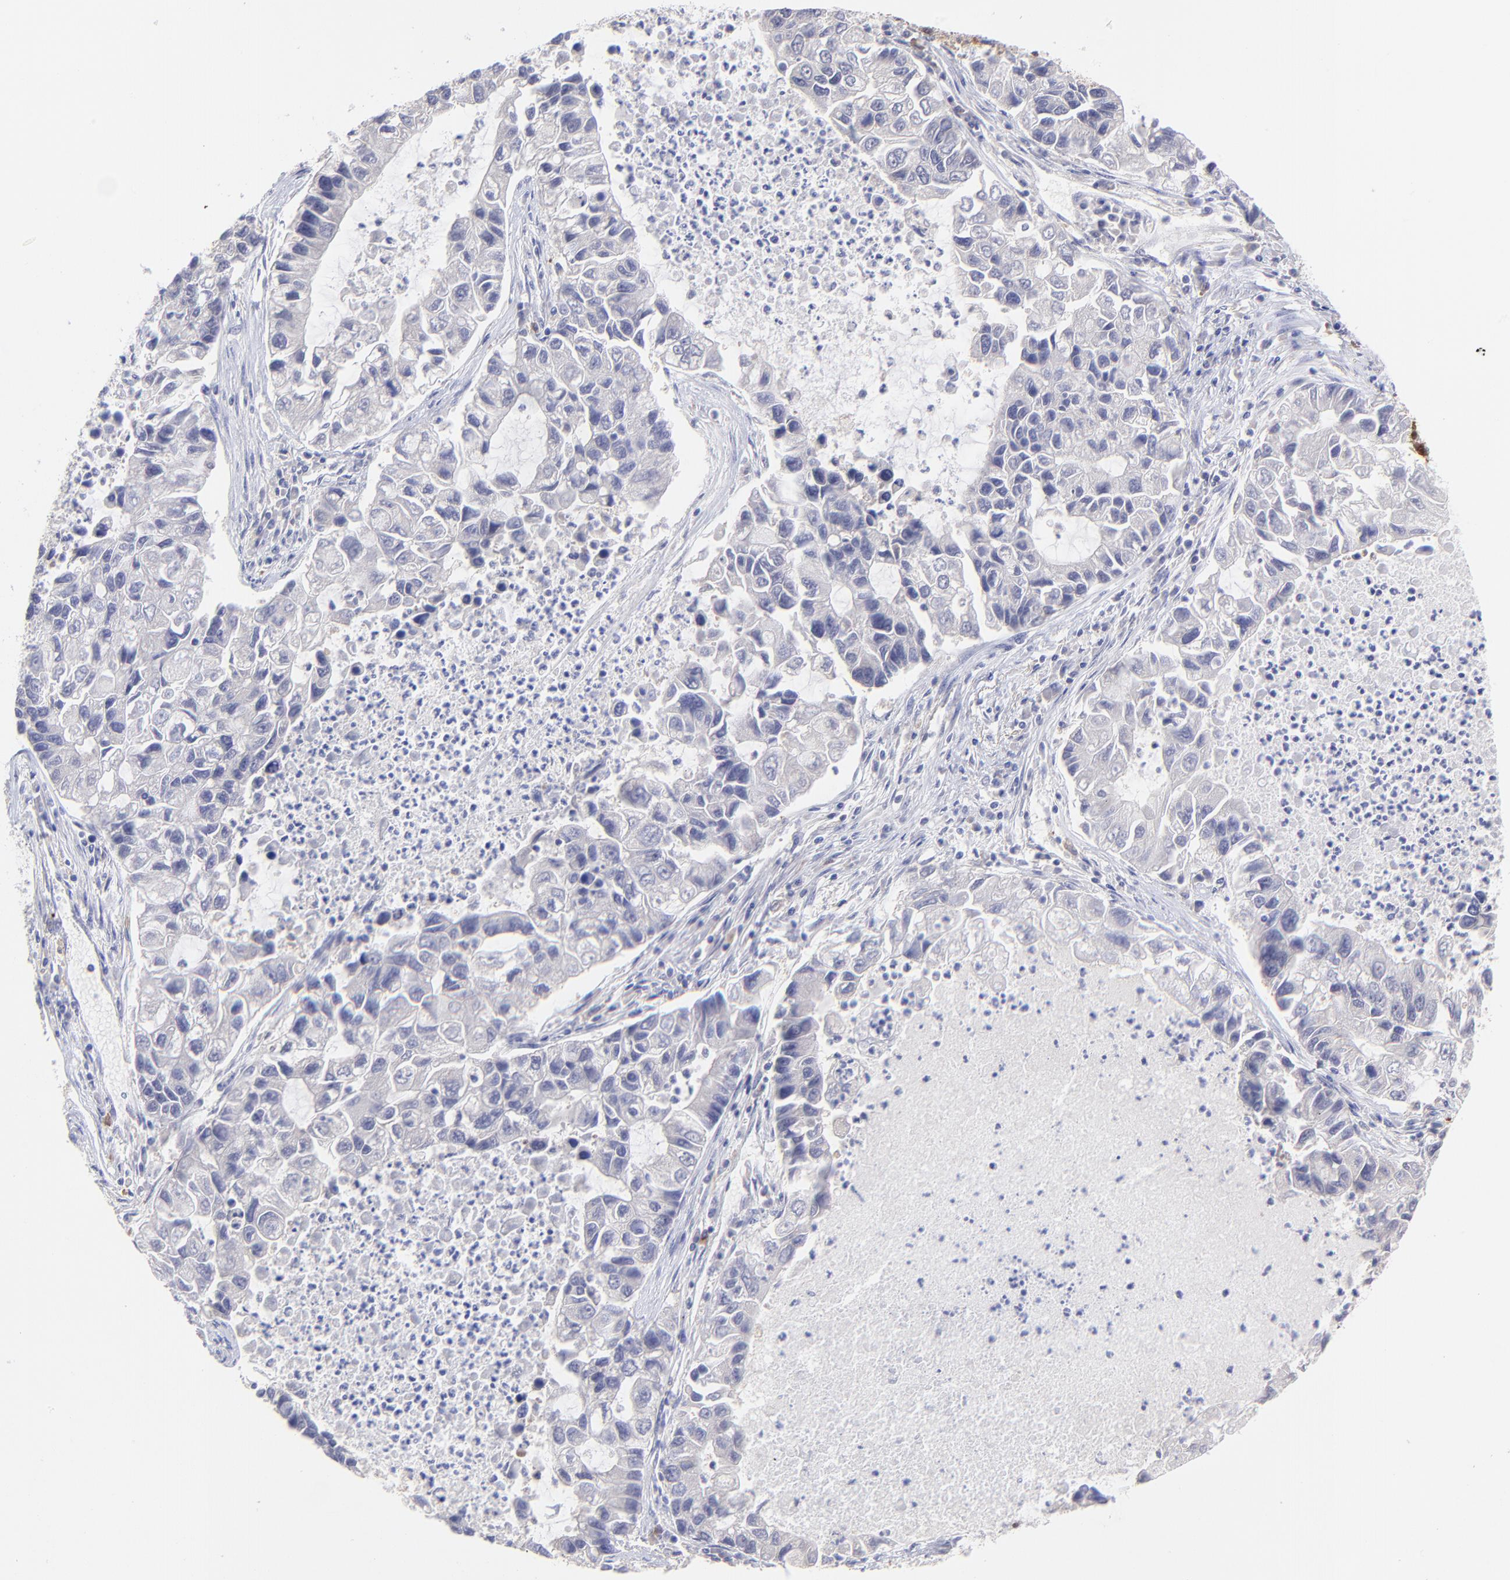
{"staining": {"intensity": "negative", "quantity": "none", "location": "none"}, "tissue": "lung cancer", "cell_type": "Tumor cells", "image_type": "cancer", "snomed": [{"axis": "morphology", "description": "Adenocarcinoma, NOS"}, {"axis": "topography", "description": "Lung"}], "caption": "Tumor cells show no significant protein expression in adenocarcinoma (lung).", "gene": "HYAL1", "patient": {"sex": "female", "age": 51}}